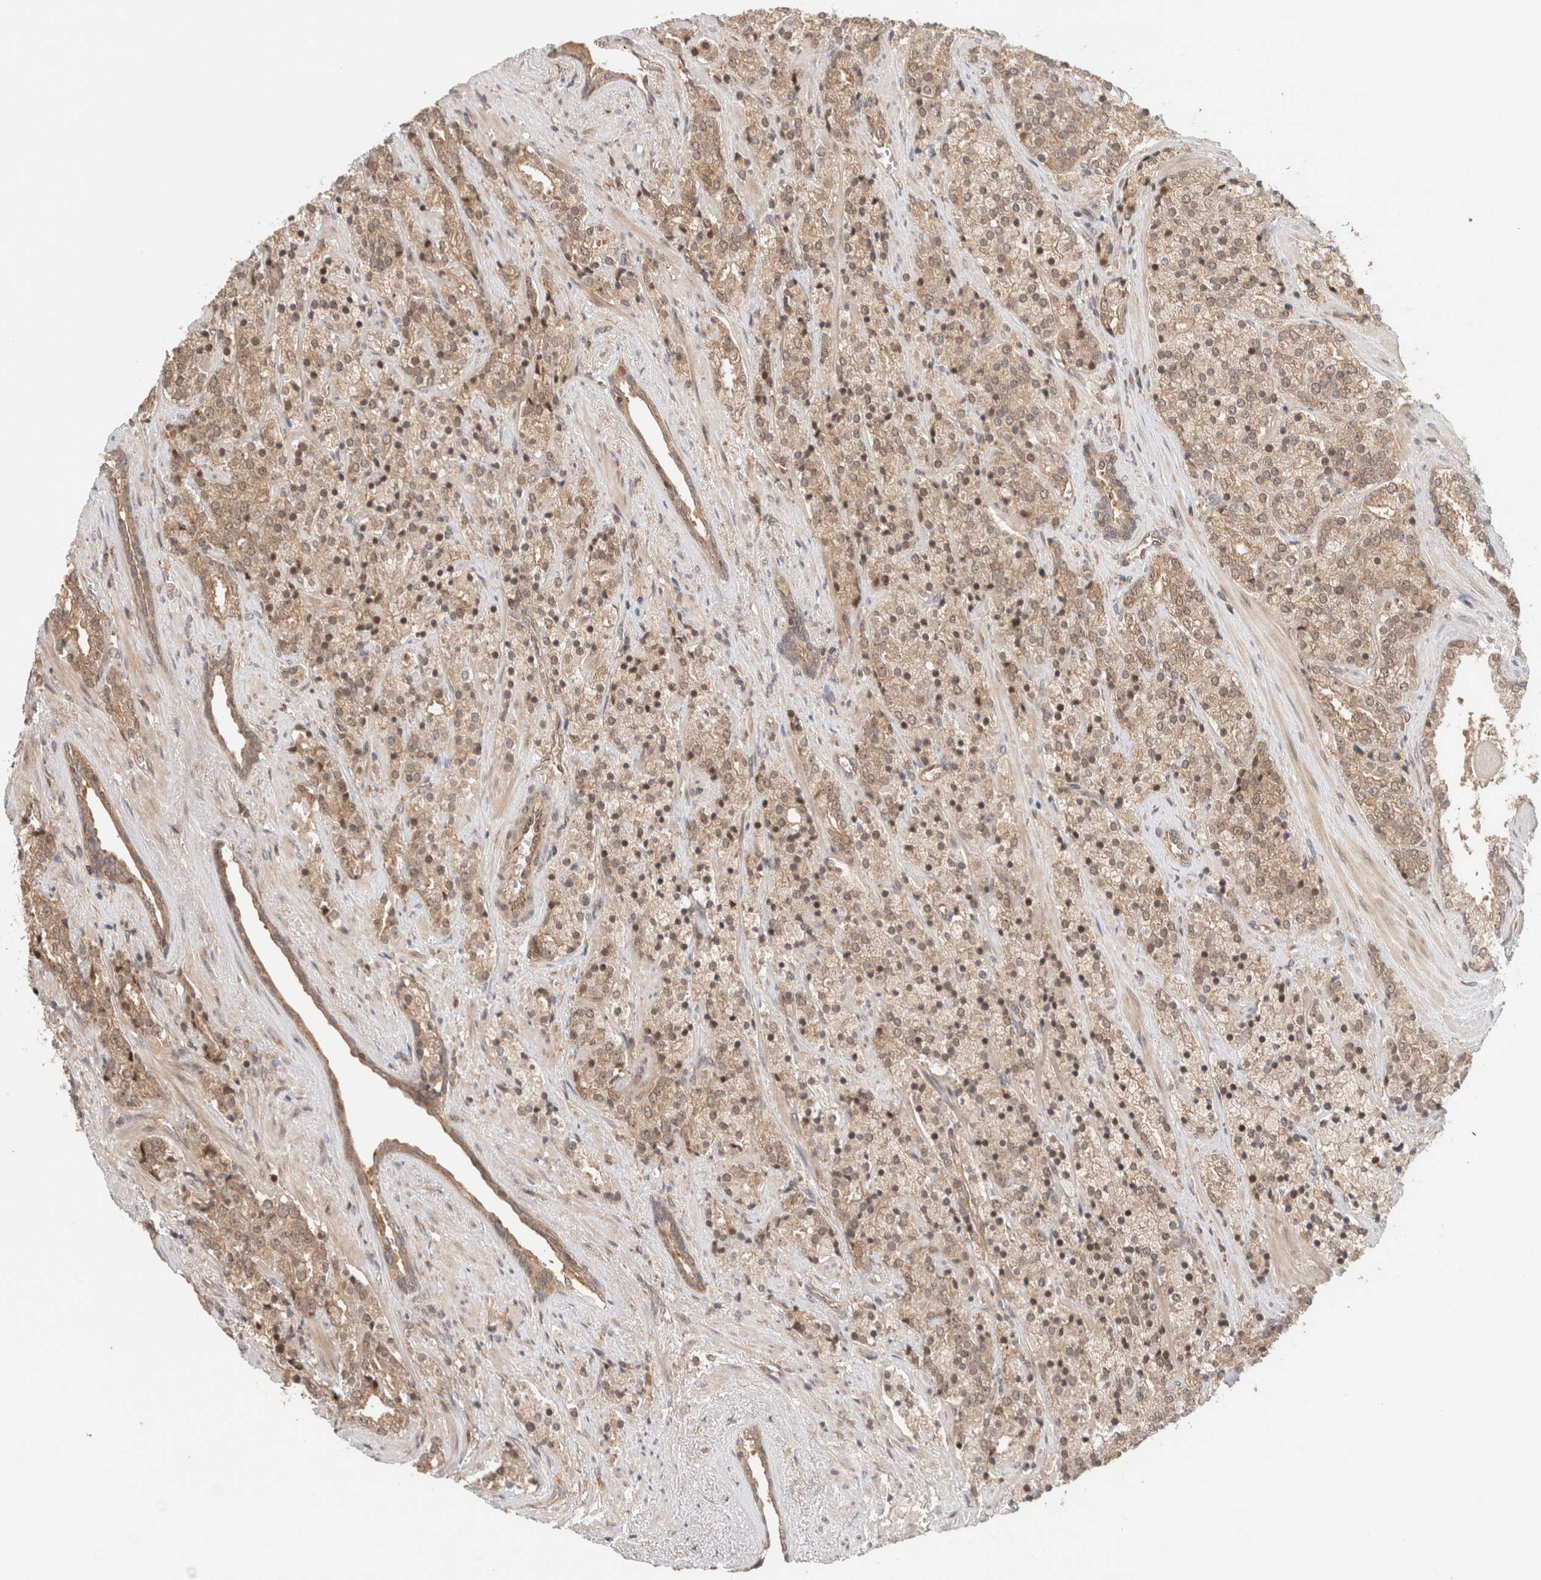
{"staining": {"intensity": "weak", "quantity": ">75%", "location": "cytoplasmic/membranous,nuclear"}, "tissue": "prostate cancer", "cell_type": "Tumor cells", "image_type": "cancer", "snomed": [{"axis": "morphology", "description": "Adenocarcinoma, High grade"}, {"axis": "topography", "description": "Prostate"}], "caption": "Prostate cancer (high-grade adenocarcinoma) stained with a protein marker displays weak staining in tumor cells.", "gene": "SIKE1", "patient": {"sex": "male", "age": 71}}